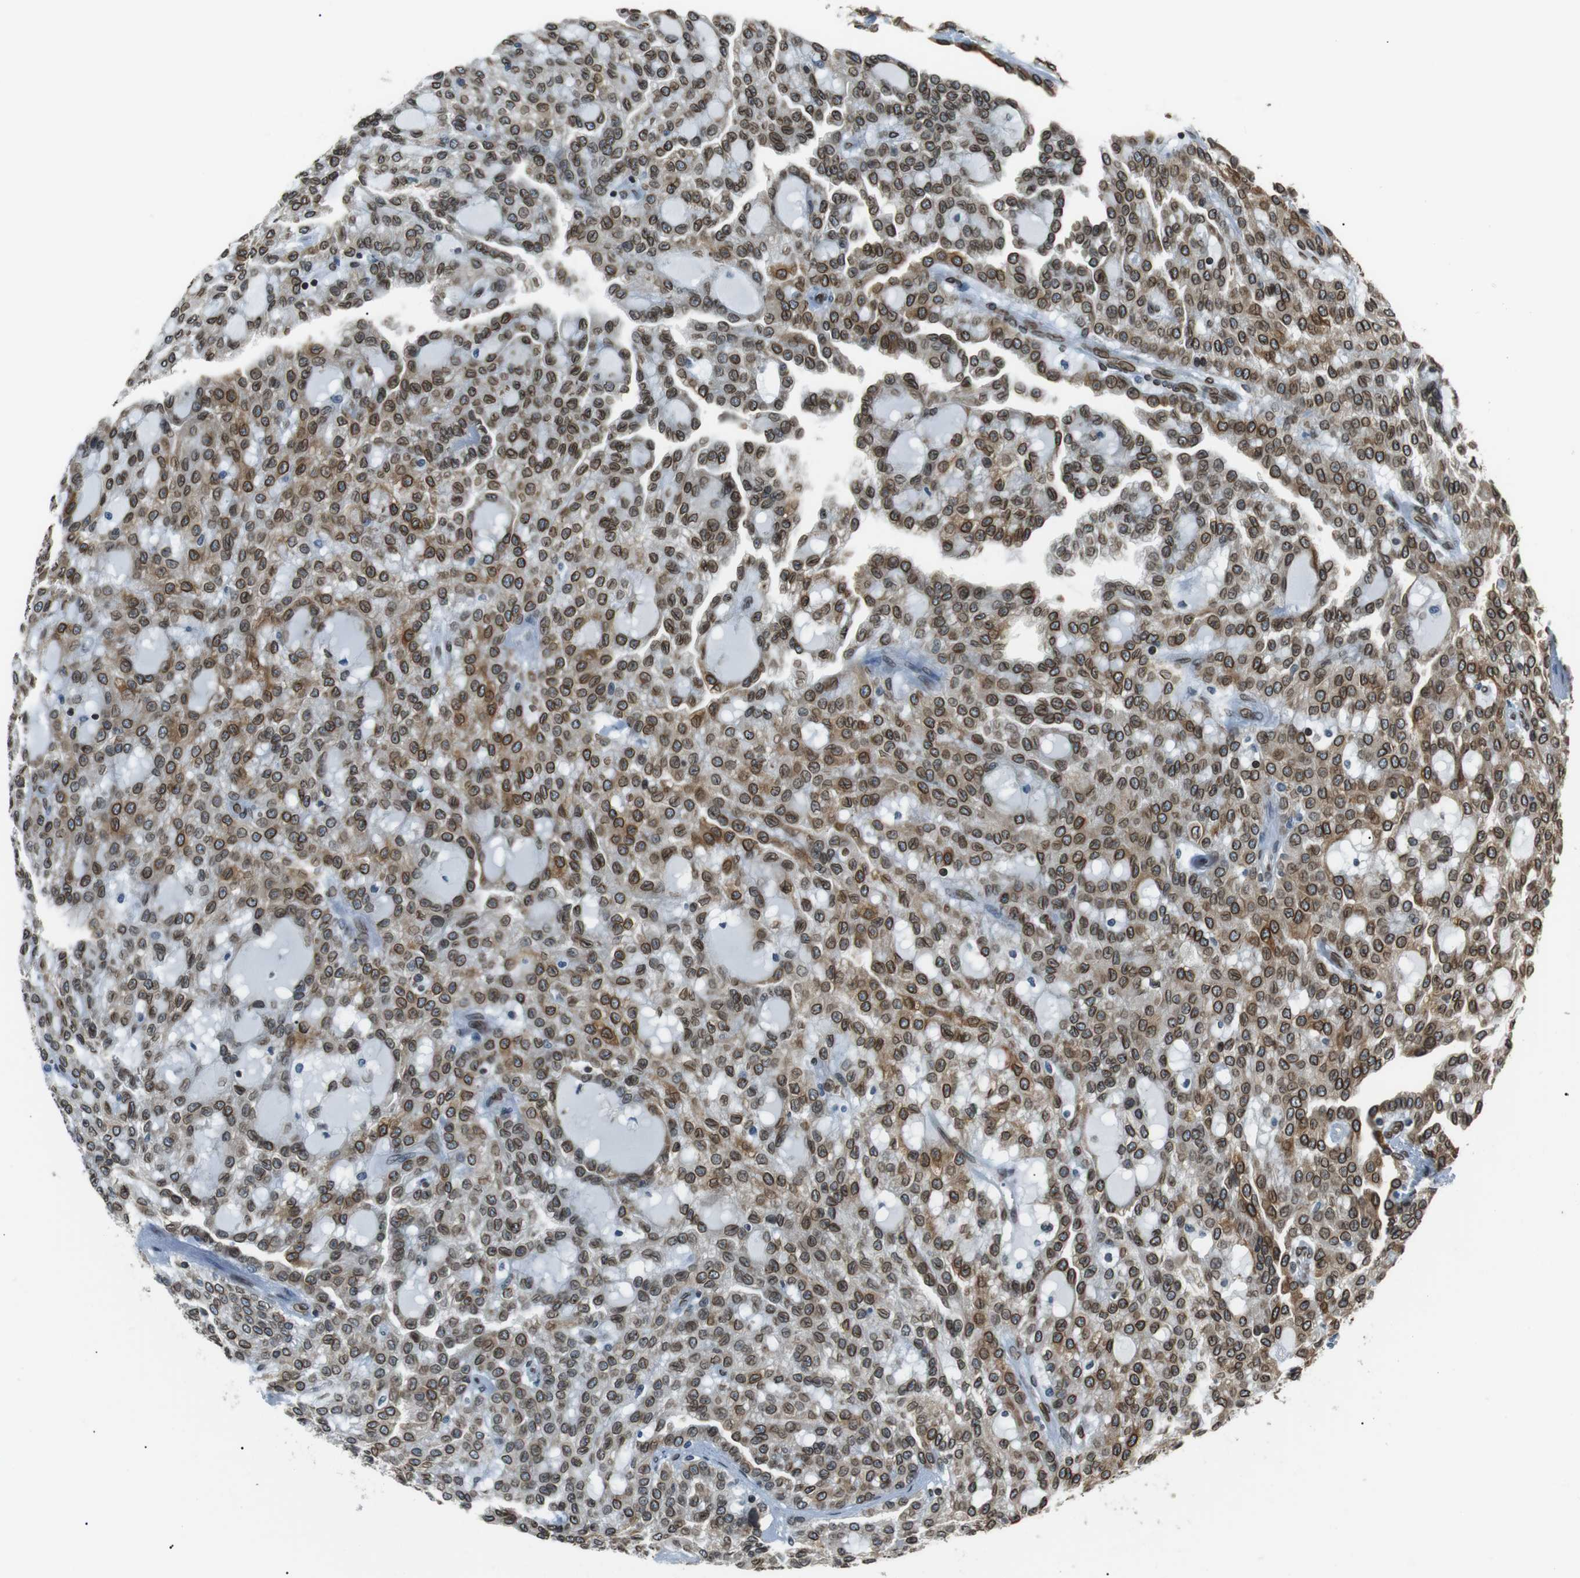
{"staining": {"intensity": "strong", "quantity": ">75%", "location": "cytoplasmic/membranous,nuclear"}, "tissue": "renal cancer", "cell_type": "Tumor cells", "image_type": "cancer", "snomed": [{"axis": "morphology", "description": "Adenocarcinoma, NOS"}, {"axis": "topography", "description": "Kidney"}], "caption": "IHC (DAB (3,3'-diaminobenzidine)) staining of human renal cancer exhibits strong cytoplasmic/membranous and nuclear protein positivity in approximately >75% of tumor cells. Immunohistochemistry stains the protein in brown and the nuclei are stained blue.", "gene": "TMX4", "patient": {"sex": "male", "age": 63}}